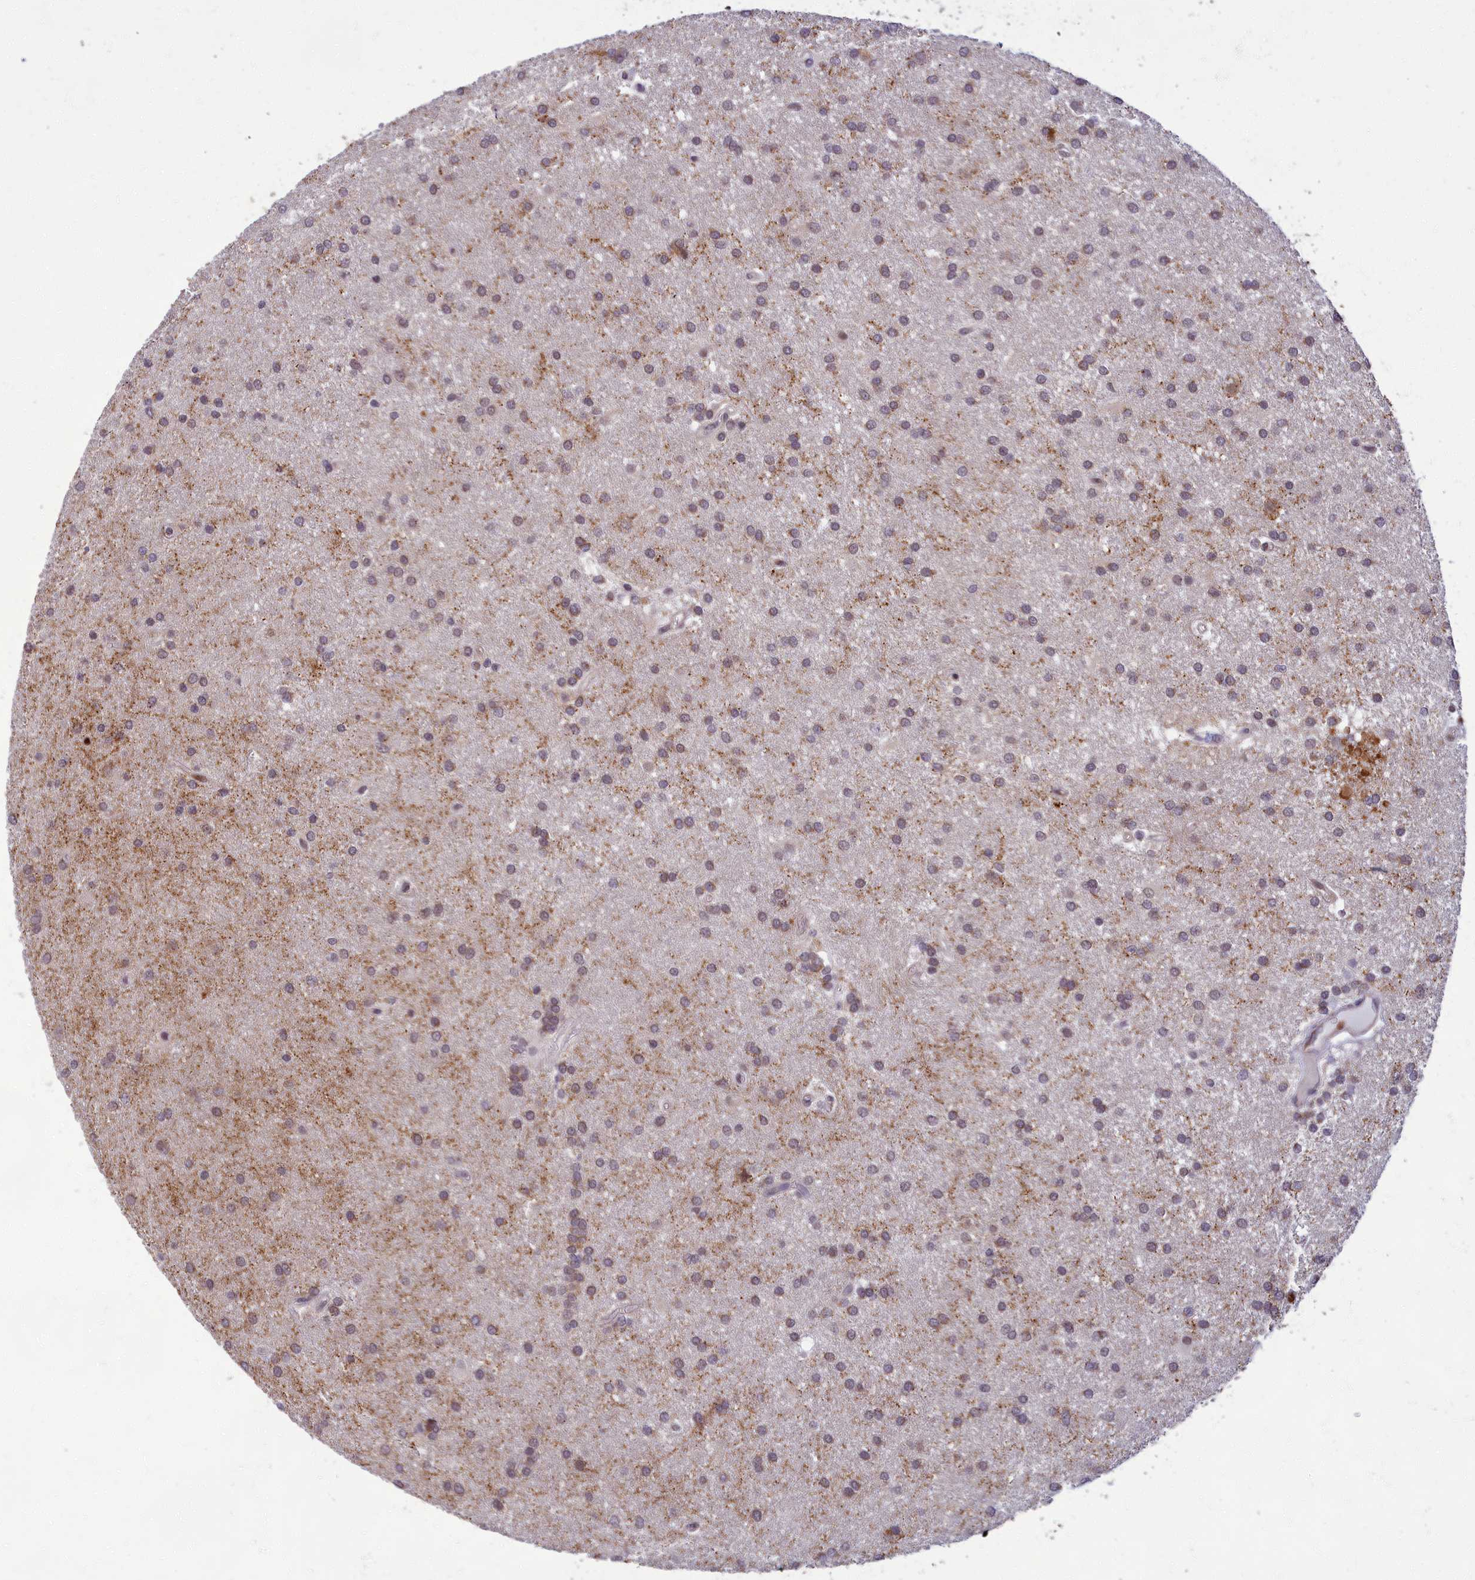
{"staining": {"intensity": "weak", "quantity": "25%-75%", "location": "nuclear"}, "tissue": "glioma", "cell_type": "Tumor cells", "image_type": "cancer", "snomed": [{"axis": "morphology", "description": "Glioma, malignant, Low grade"}, {"axis": "topography", "description": "Brain"}], "caption": "About 25%-75% of tumor cells in glioma show weak nuclear protein staining as visualized by brown immunohistochemical staining.", "gene": "EARS2", "patient": {"sex": "male", "age": 66}}